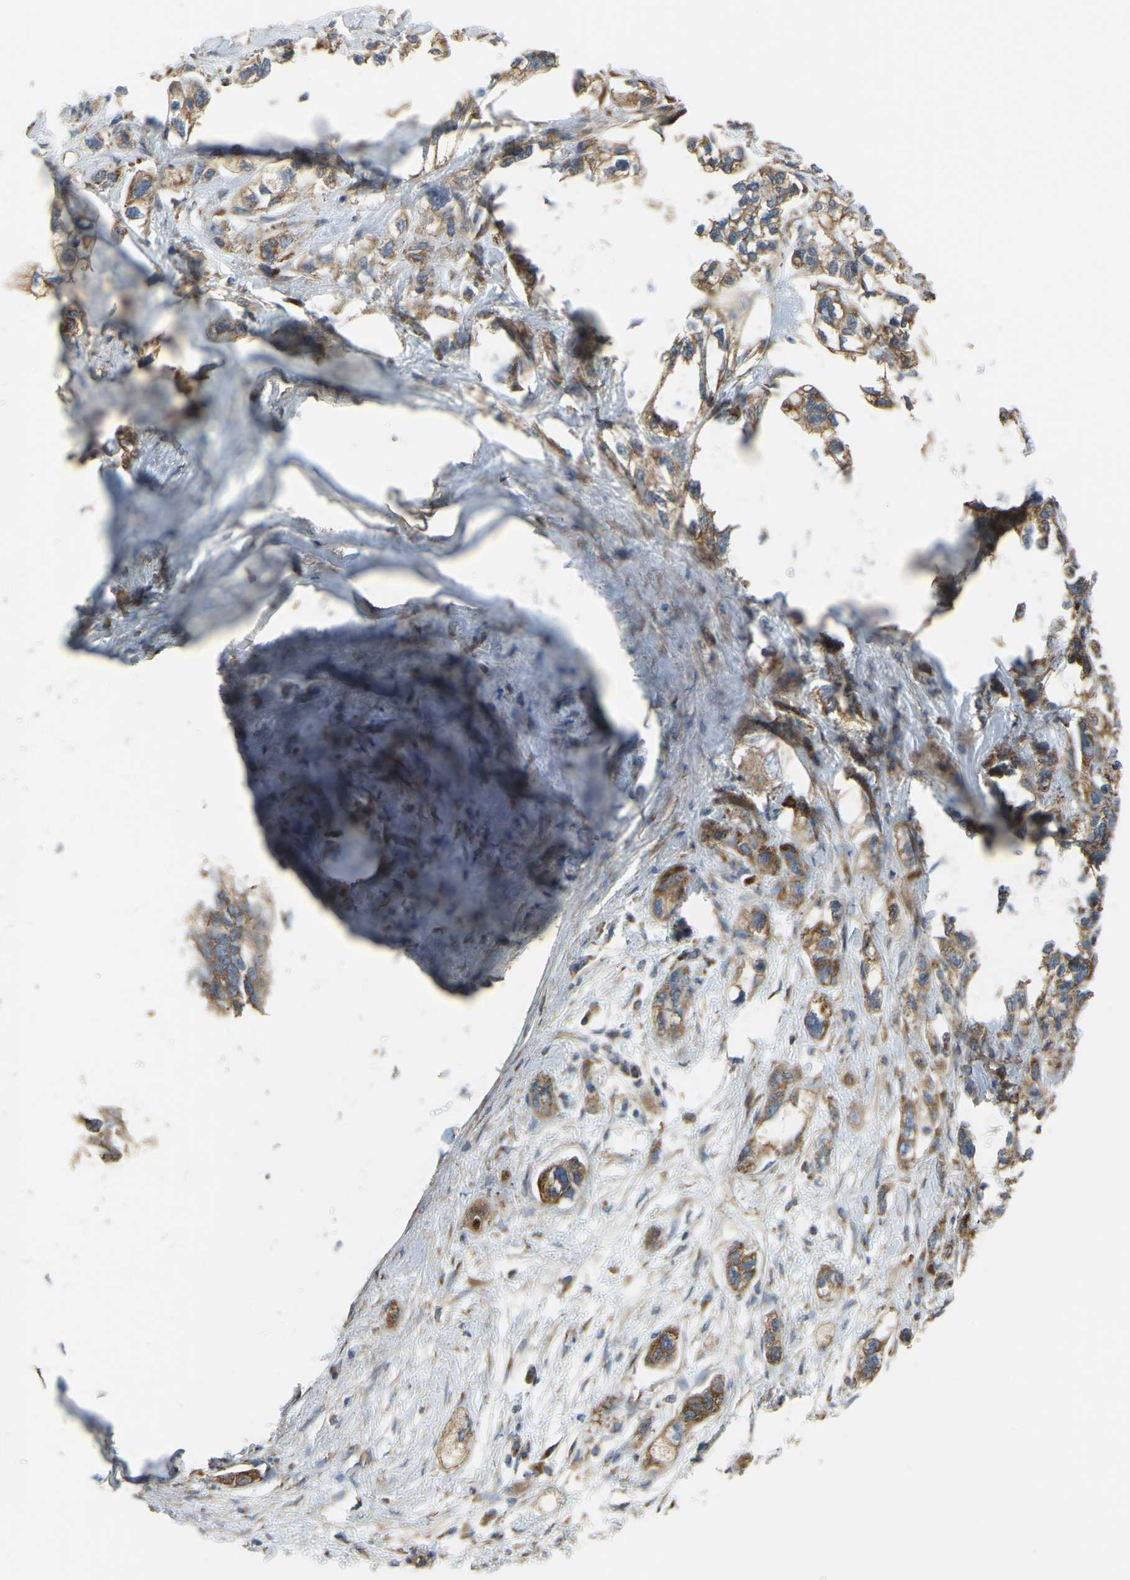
{"staining": {"intensity": "moderate", "quantity": ">75%", "location": "cytoplasmic/membranous"}, "tissue": "pancreatic cancer", "cell_type": "Tumor cells", "image_type": "cancer", "snomed": [{"axis": "morphology", "description": "Adenocarcinoma, NOS"}, {"axis": "topography", "description": "Pancreas"}], "caption": "Adenocarcinoma (pancreatic) was stained to show a protein in brown. There is medium levels of moderate cytoplasmic/membranous positivity in approximately >75% of tumor cells.", "gene": "PSMD7", "patient": {"sex": "male", "age": 74}}